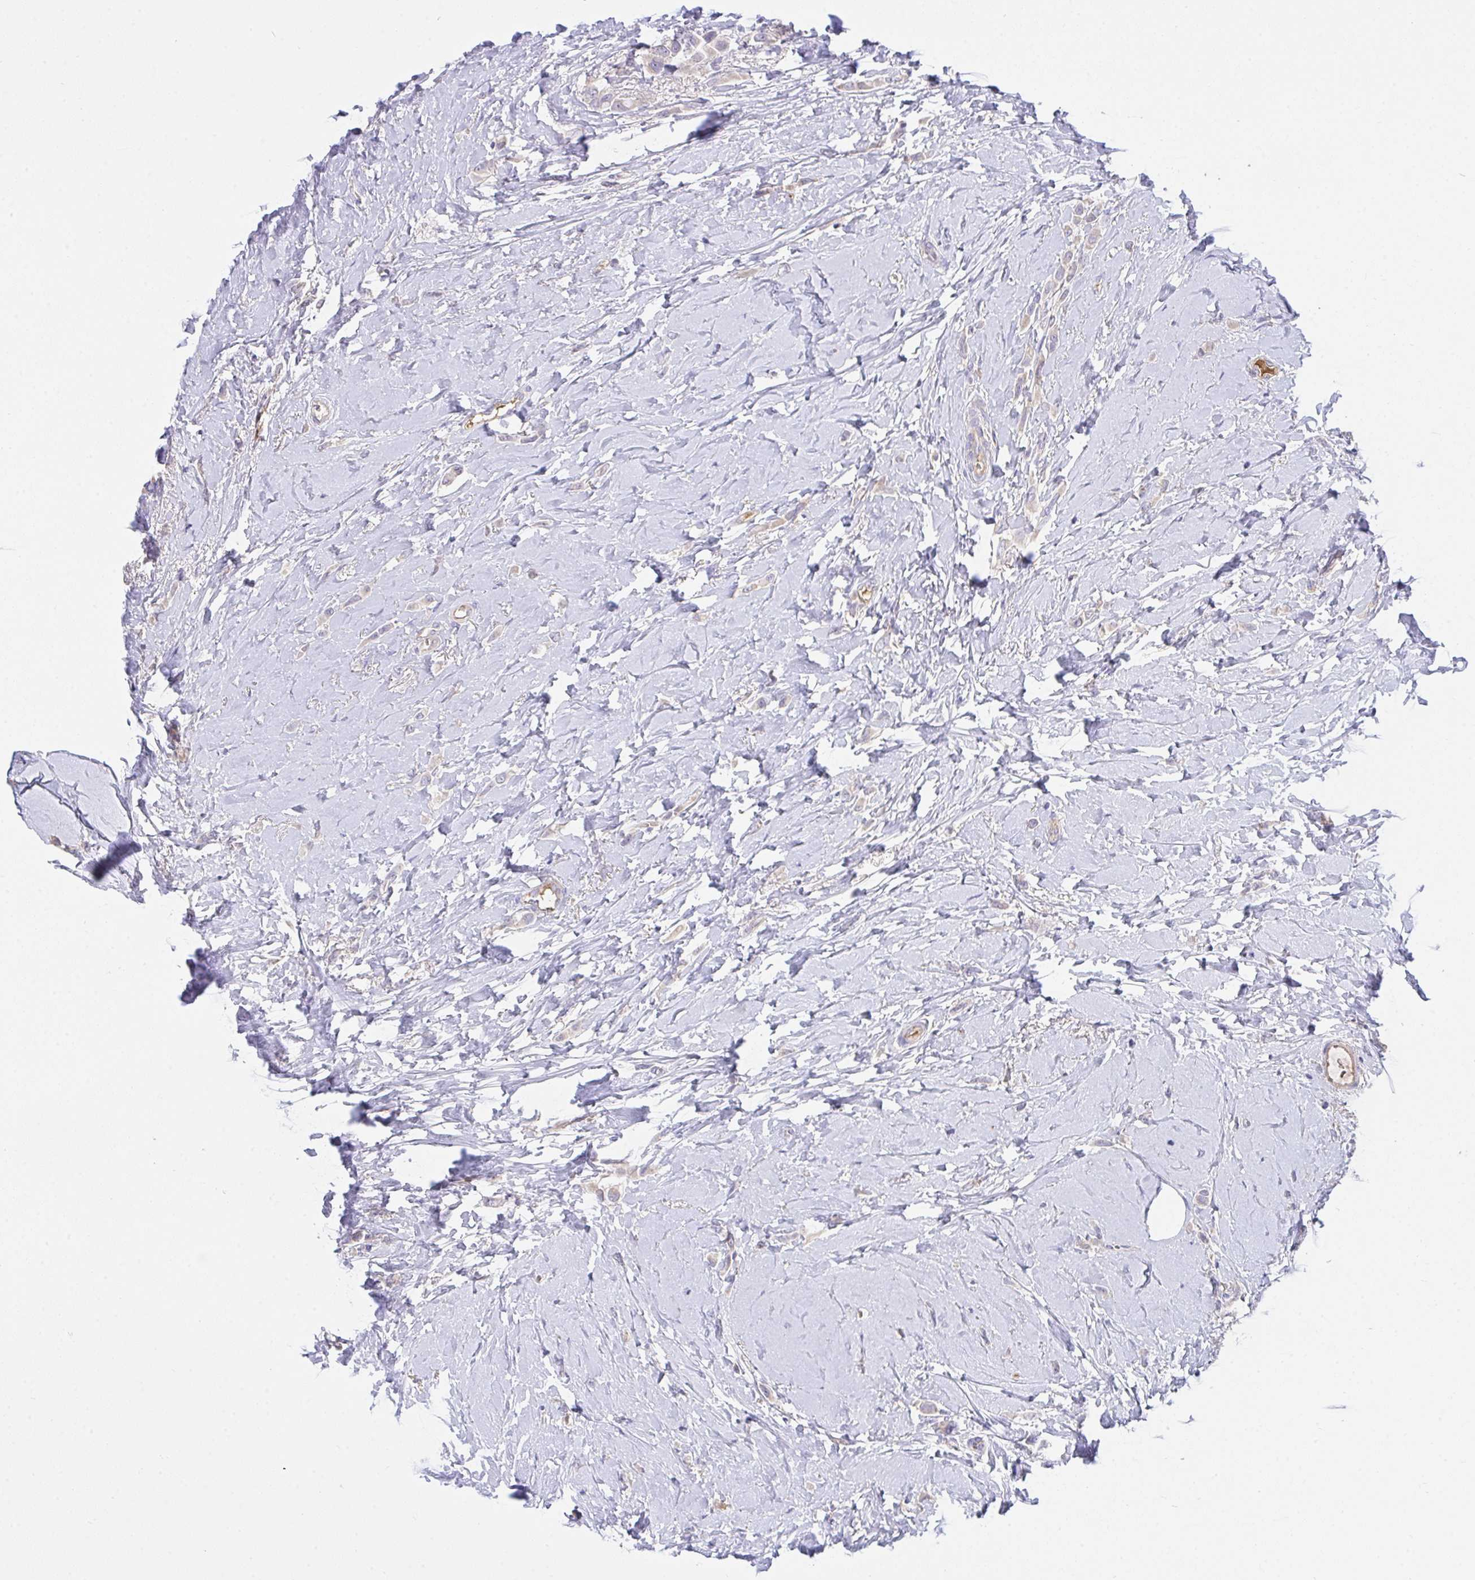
{"staining": {"intensity": "negative", "quantity": "none", "location": "none"}, "tissue": "breast cancer", "cell_type": "Tumor cells", "image_type": "cancer", "snomed": [{"axis": "morphology", "description": "Lobular carcinoma"}, {"axis": "topography", "description": "Breast"}], "caption": "DAB immunohistochemical staining of breast lobular carcinoma exhibits no significant staining in tumor cells.", "gene": "ZNF581", "patient": {"sex": "female", "age": 66}}